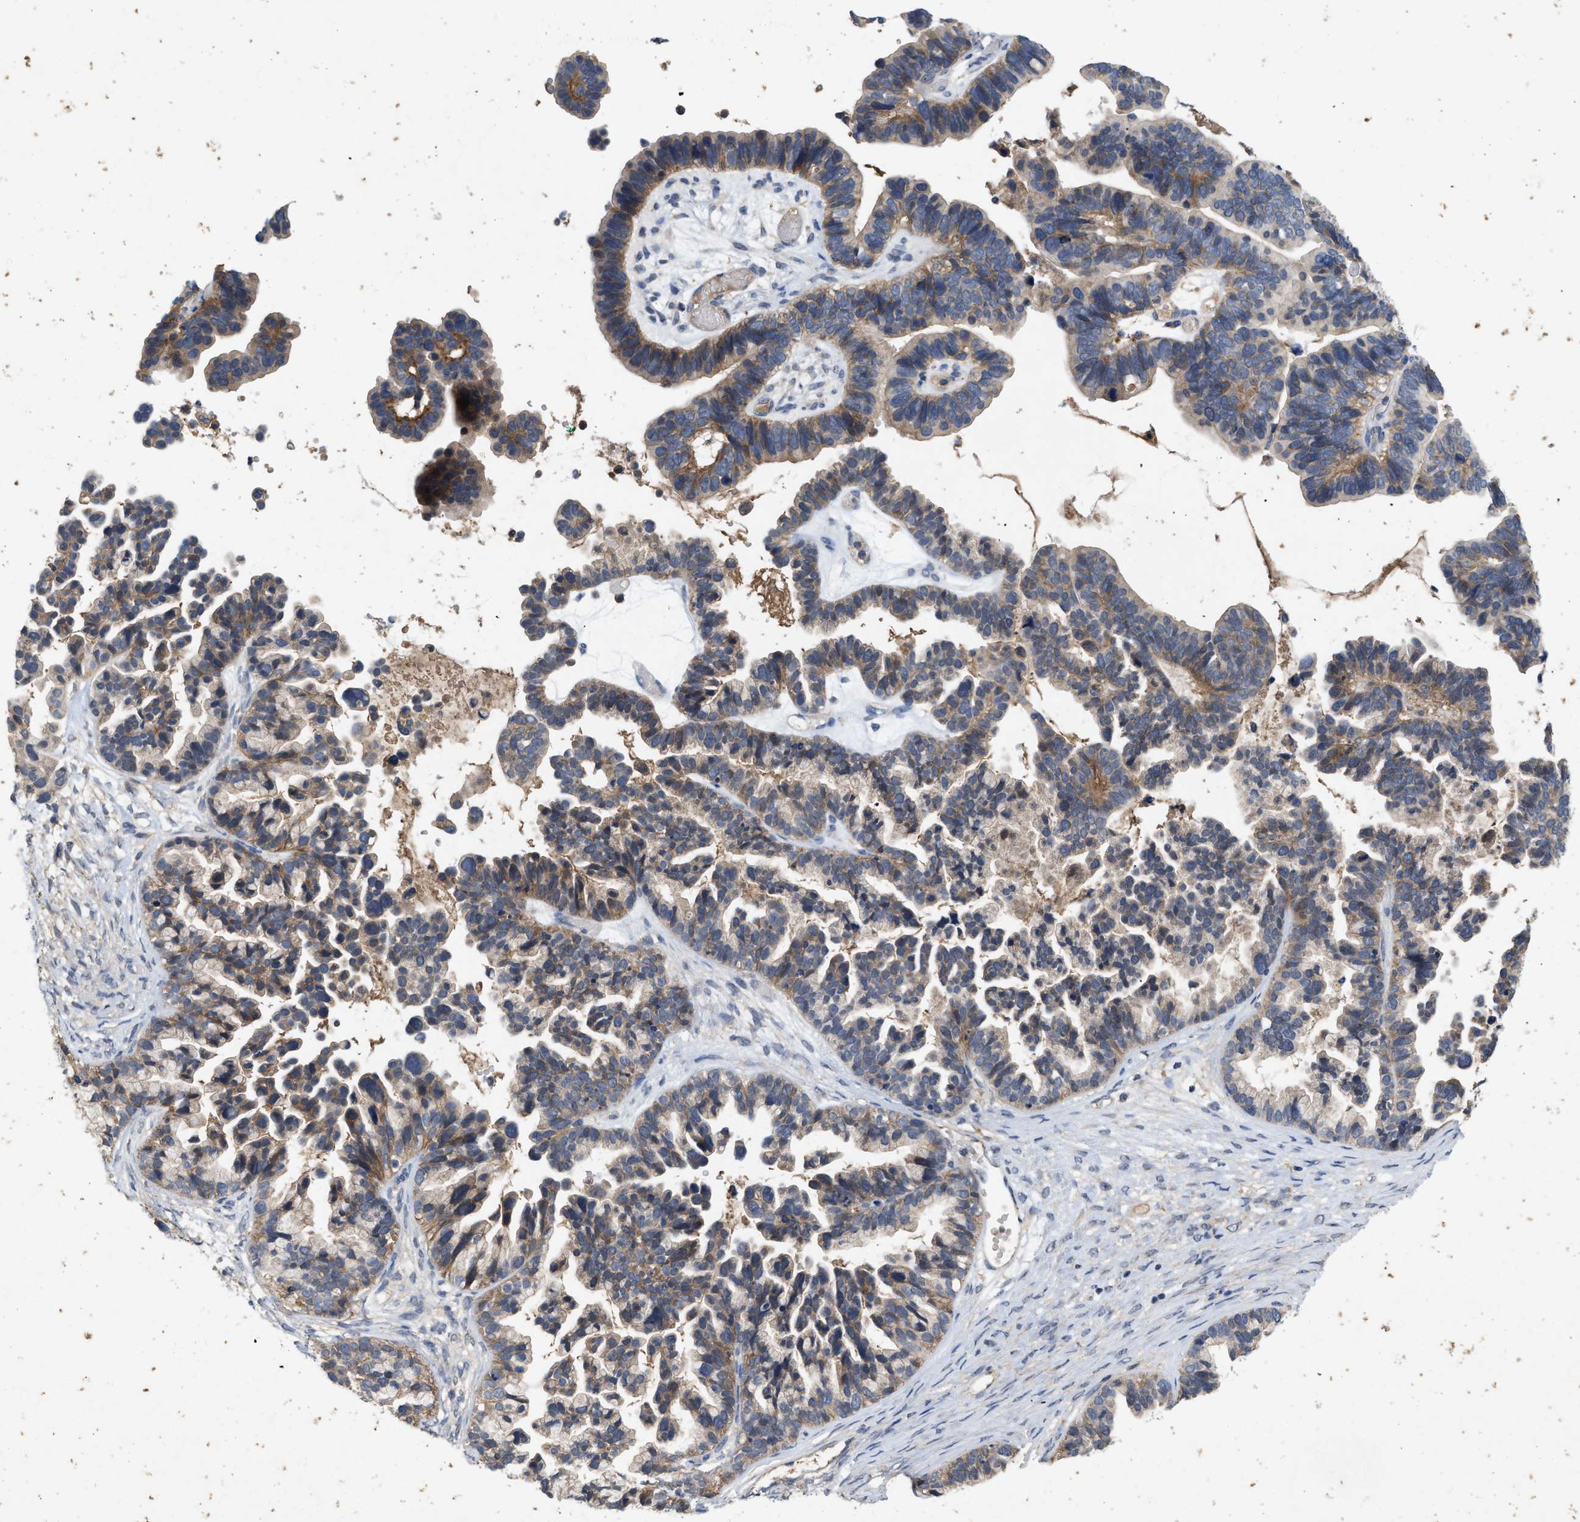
{"staining": {"intensity": "moderate", "quantity": ">75%", "location": "cytoplasmic/membranous"}, "tissue": "ovarian cancer", "cell_type": "Tumor cells", "image_type": "cancer", "snomed": [{"axis": "morphology", "description": "Cystadenocarcinoma, serous, NOS"}, {"axis": "topography", "description": "Ovary"}], "caption": "Tumor cells reveal moderate cytoplasmic/membranous positivity in approximately >75% of cells in serous cystadenocarcinoma (ovarian).", "gene": "LPAR2", "patient": {"sex": "female", "age": 56}}